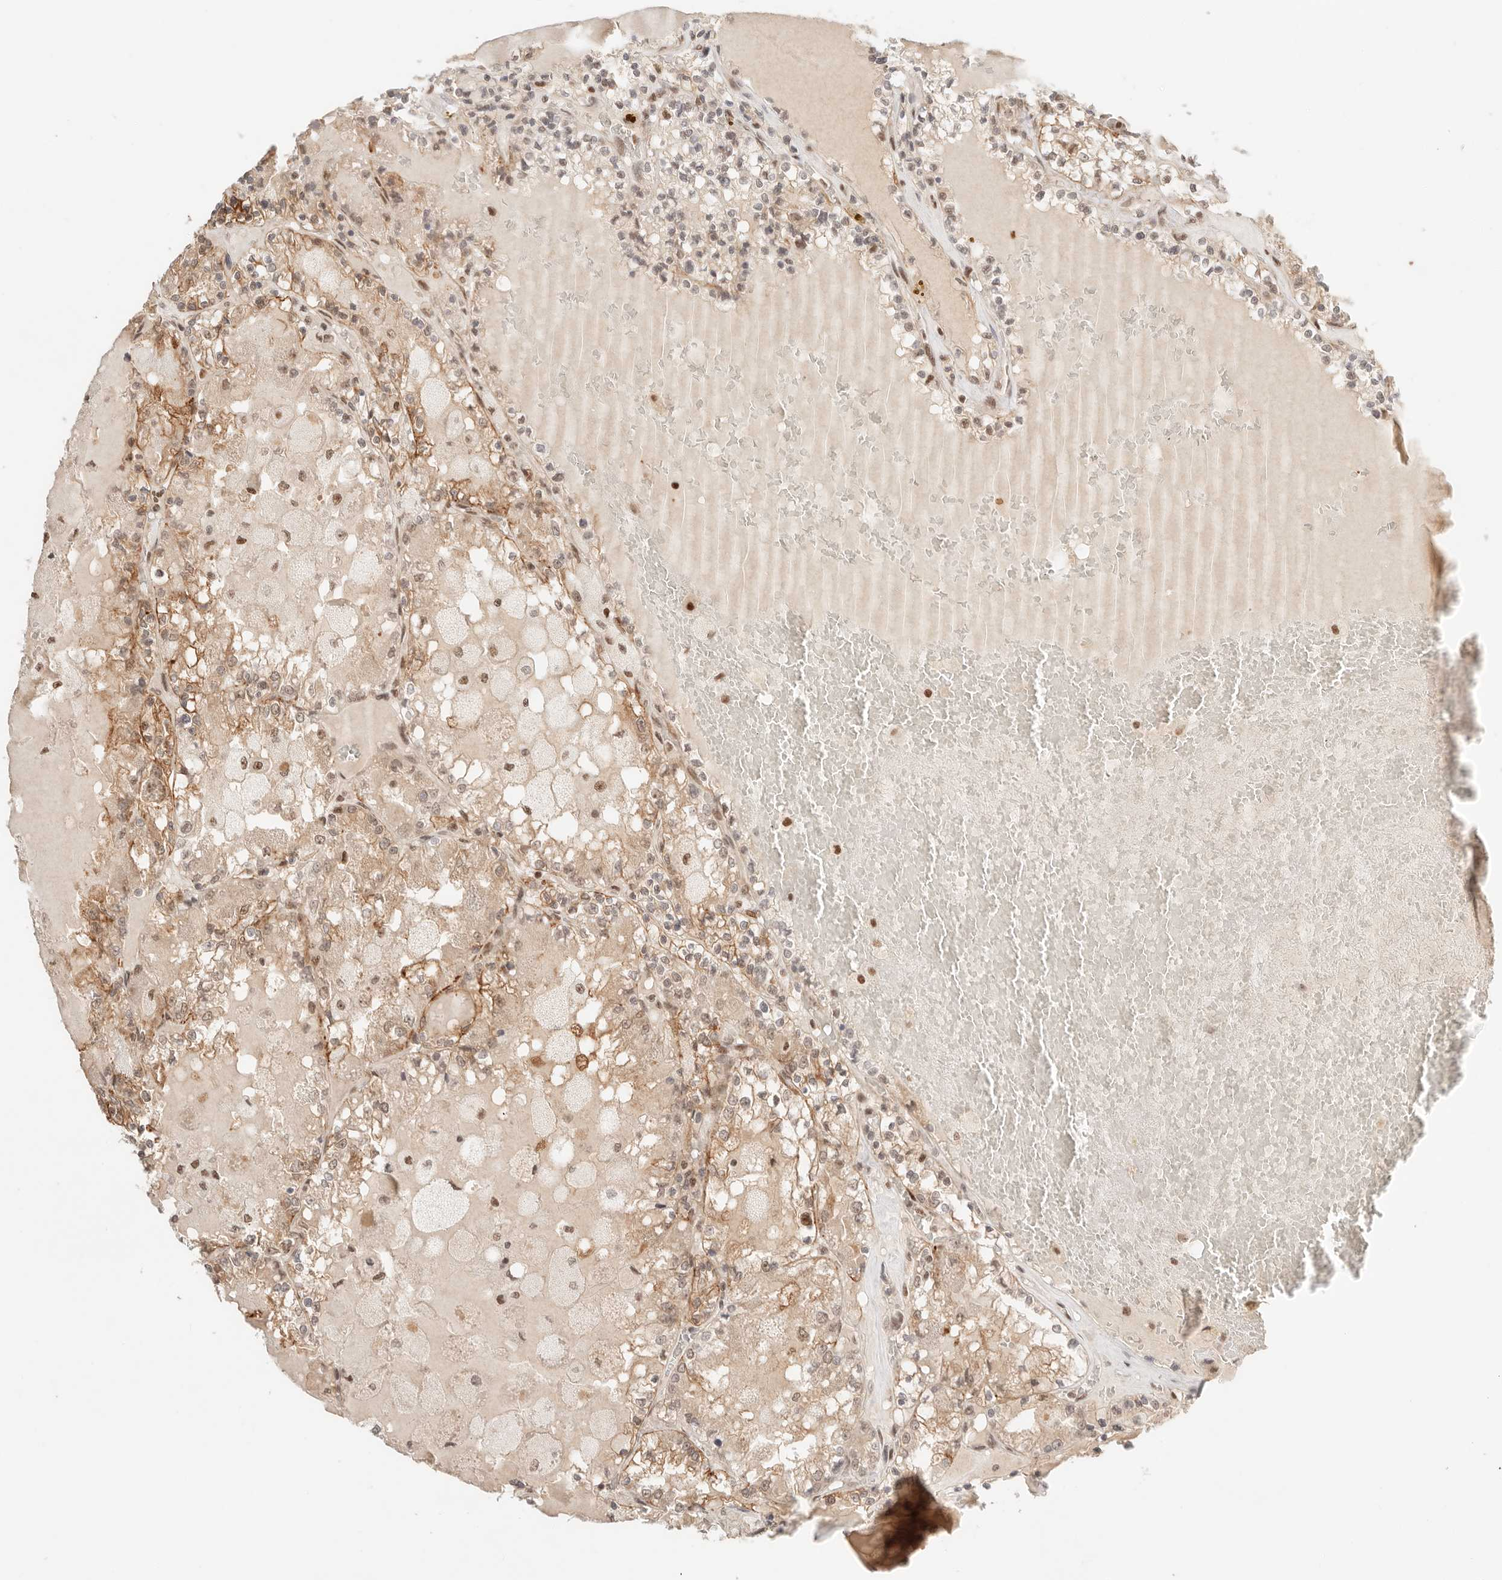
{"staining": {"intensity": "moderate", "quantity": "25%-75%", "location": "cytoplasmic/membranous"}, "tissue": "renal cancer", "cell_type": "Tumor cells", "image_type": "cancer", "snomed": [{"axis": "morphology", "description": "Adenocarcinoma, NOS"}, {"axis": "topography", "description": "Kidney"}], "caption": "Immunohistochemistry (IHC) of human renal adenocarcinoma reveals medium levels of moderate cytoplasmic/membranous positivity in about 25%-75% of tumor cells.", "gene": "GTF2E2", "patient": {"sex": "female", "age": 56}}